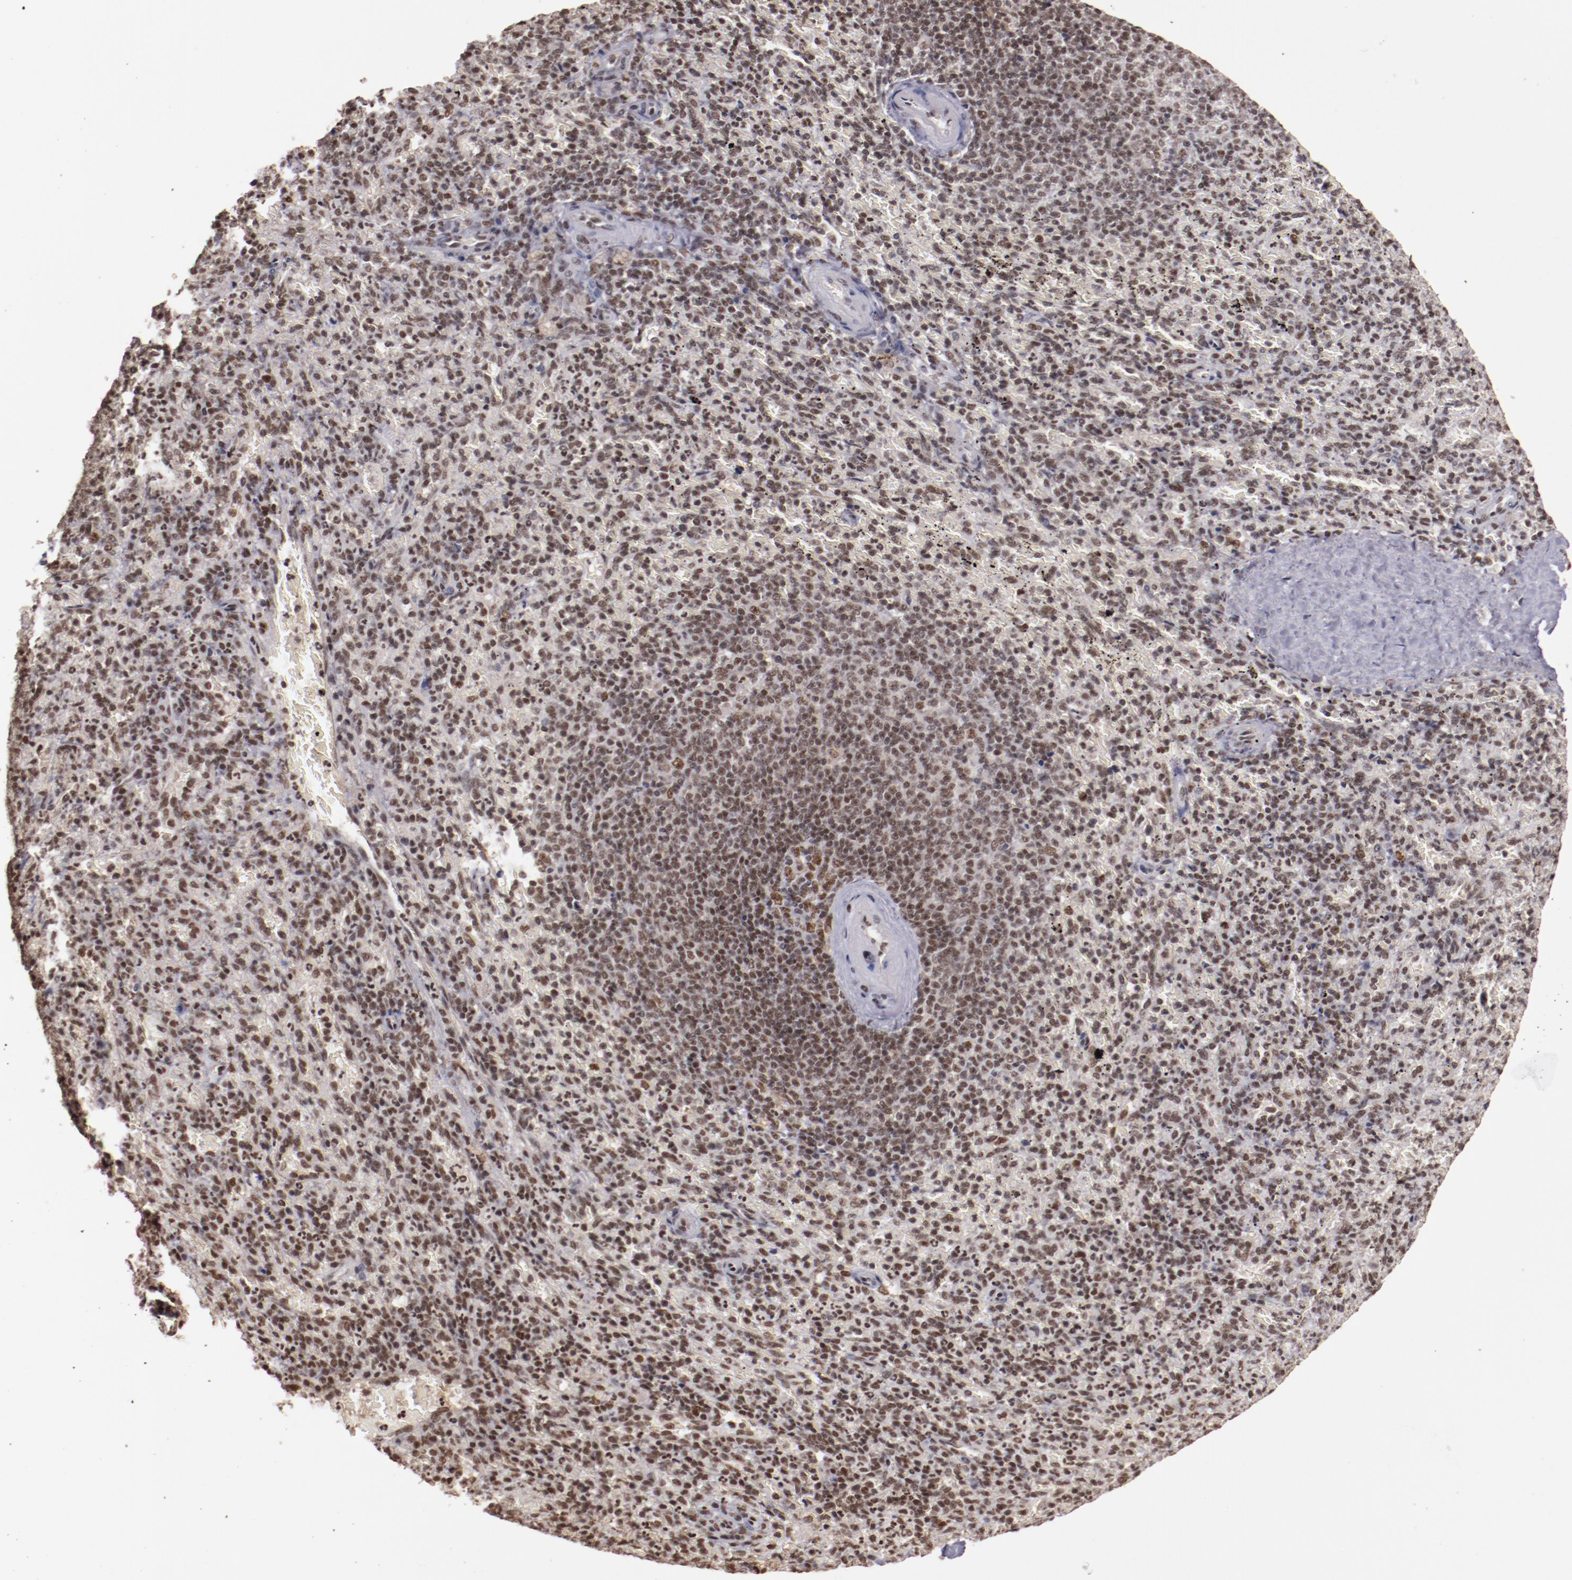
{"staining": {"intensity": "moderate", "quantity": "25%-75%", "location": "nuclear"}, "tissue": "spleen", "cell_type": "Cells in red pulp", "image_type": "normal", "snomed": [{"axis": "morphology", "description": "Normal tissue, NOS"}, {"axis": "topography", "description": "Spleen"}], "caption": "IHC staining of unremarkable spleen, which displays medium levels of moderate nuclear positivity in about 25%-75% of cells in red pulp indicating moderate nuclear protein staining. The staining was performed using DAB (3,3'-diaminobenzidine) (brown) for protein detection and nuclei were counterstained in hematoxylin (blue).", "gene": "STAG2", "patient": {"sex": "female", "age": 43}}